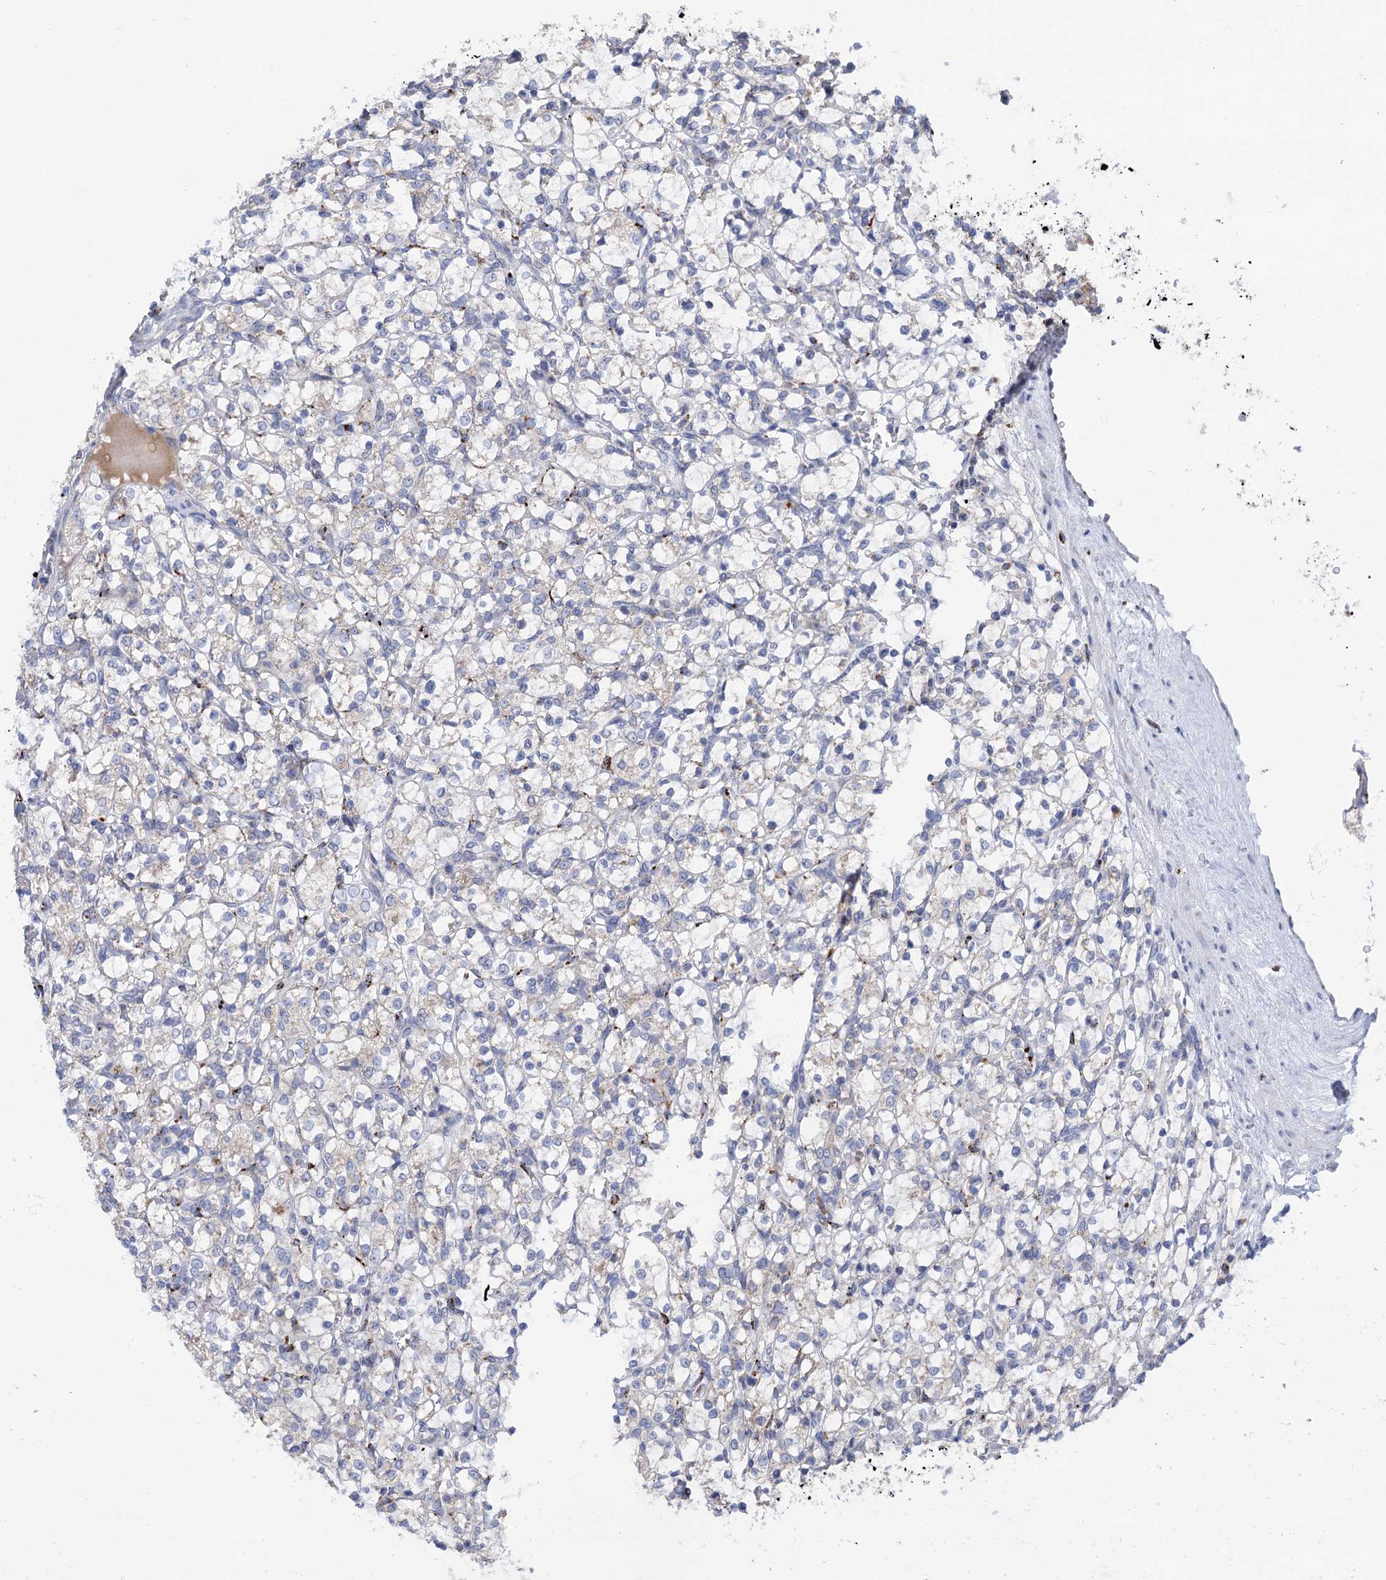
{"staining": {"intensity": "negative", "quantity": "none", "location": "none"}, "tissue": "renal cancer", "cell_type": "Tumor cells", "image_type": "cancer", "snomed": [{"axis": "morphology", "description": "Adenocarcinoma, NOS"}, {"axis": "topography", "description": "Kidney"}], "caption": "The image exhibits no staining of tumor cells in adenocarcinoma (renal).", "gene": "ANKS3", "patient": {"sex": "female", "age": 69}}